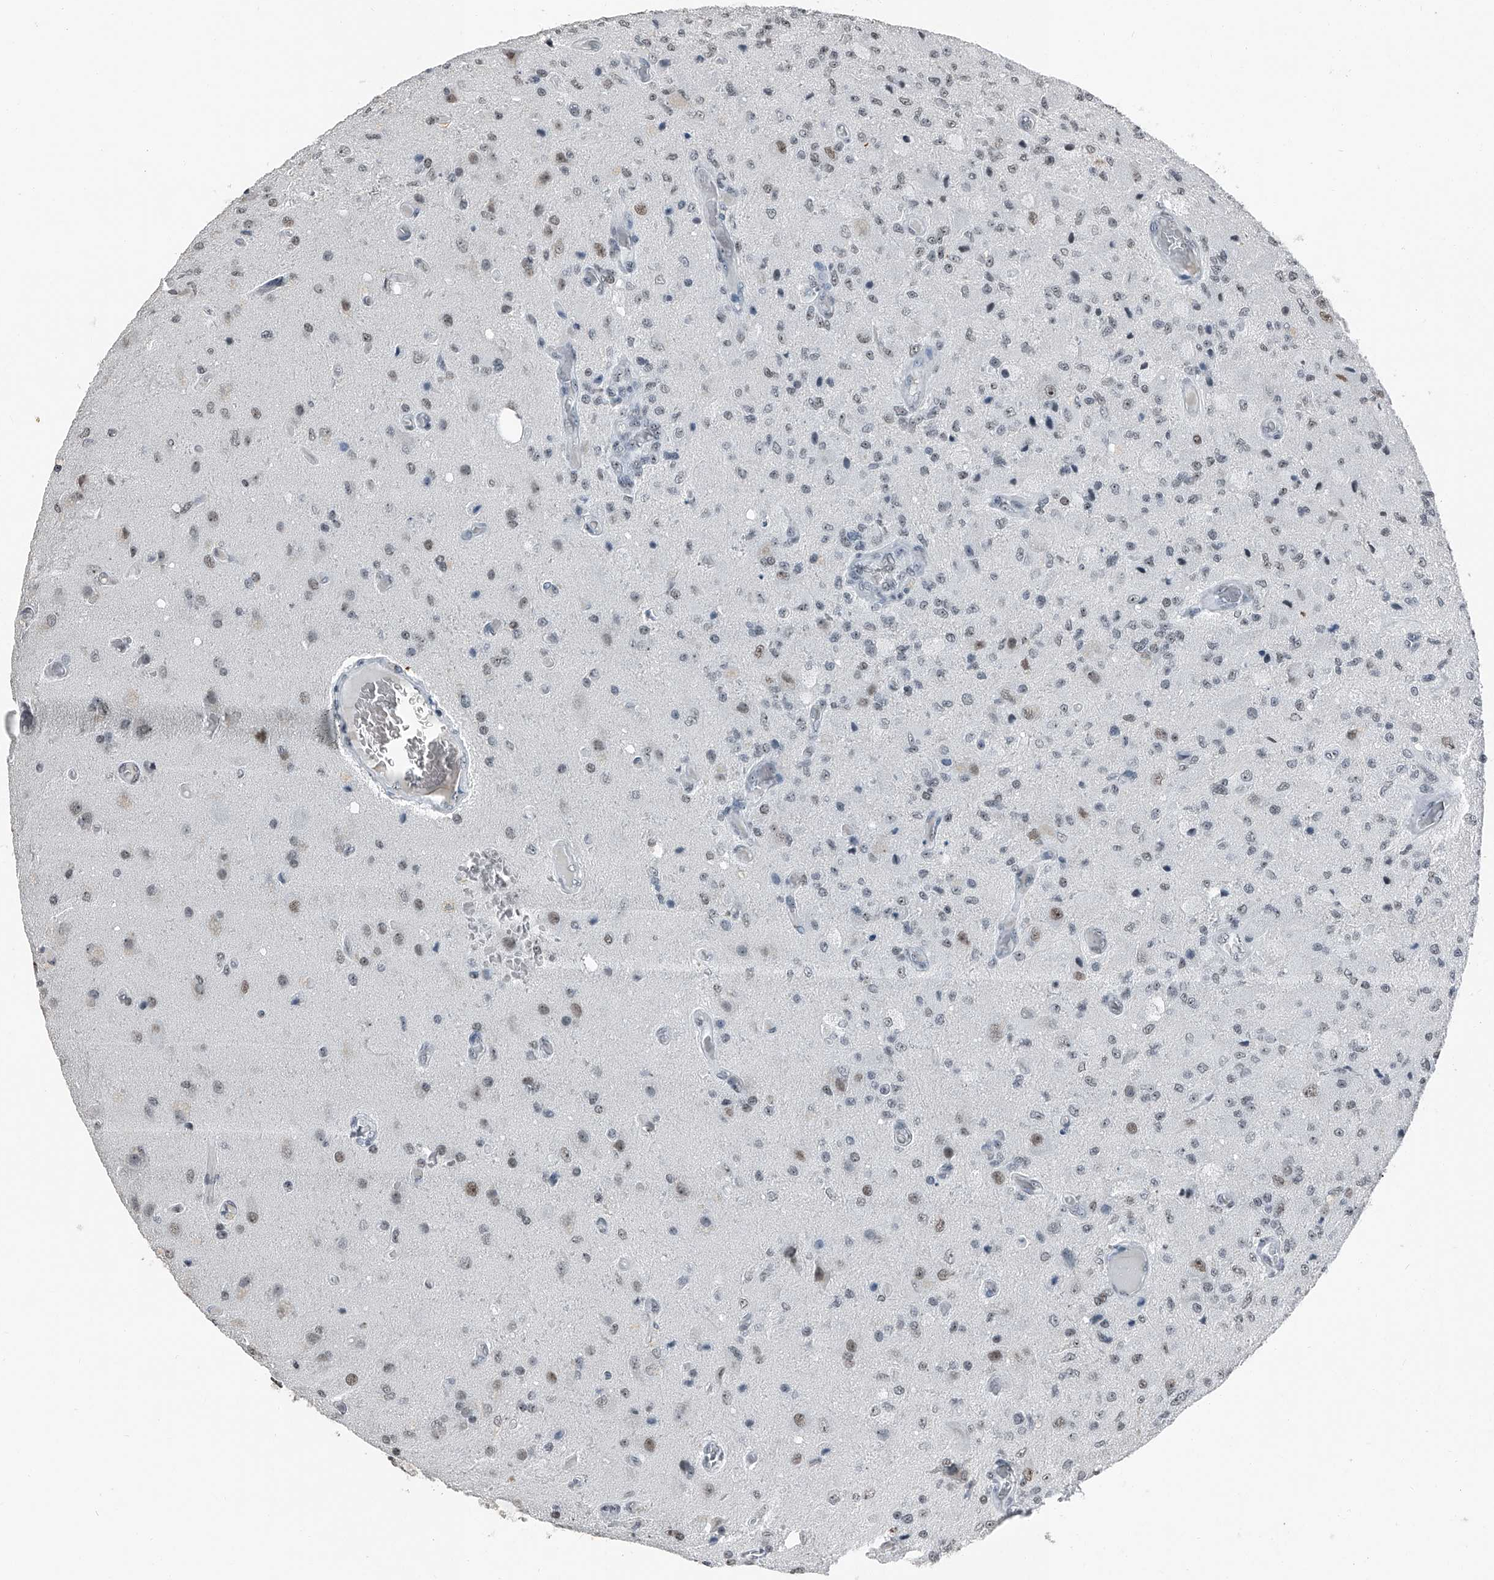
{"staining": {"intensity": "weak", "quantity": "25%-75%", "location": "nuclear"}, "tissue": "glioma", "cell_type": "Tumor cells", "image_type": "cancer", "snomed": [{"axis": "morphology", "description": "Normal tissue, NOS"}, {"axis": "morphology", "description": "Glioma, malignant, High grade"}, {"axis": "topography", "description": "Cerebral cortex"}], "caption": "Approximately 25%-75% of tumor cells in human high-grade glioma (malignant) show weak nuclear protein positivity as visualized by brown immunohistochemical staining.", "gene": "TCOF1", "patient": {"sex": "male", "age": 77}}